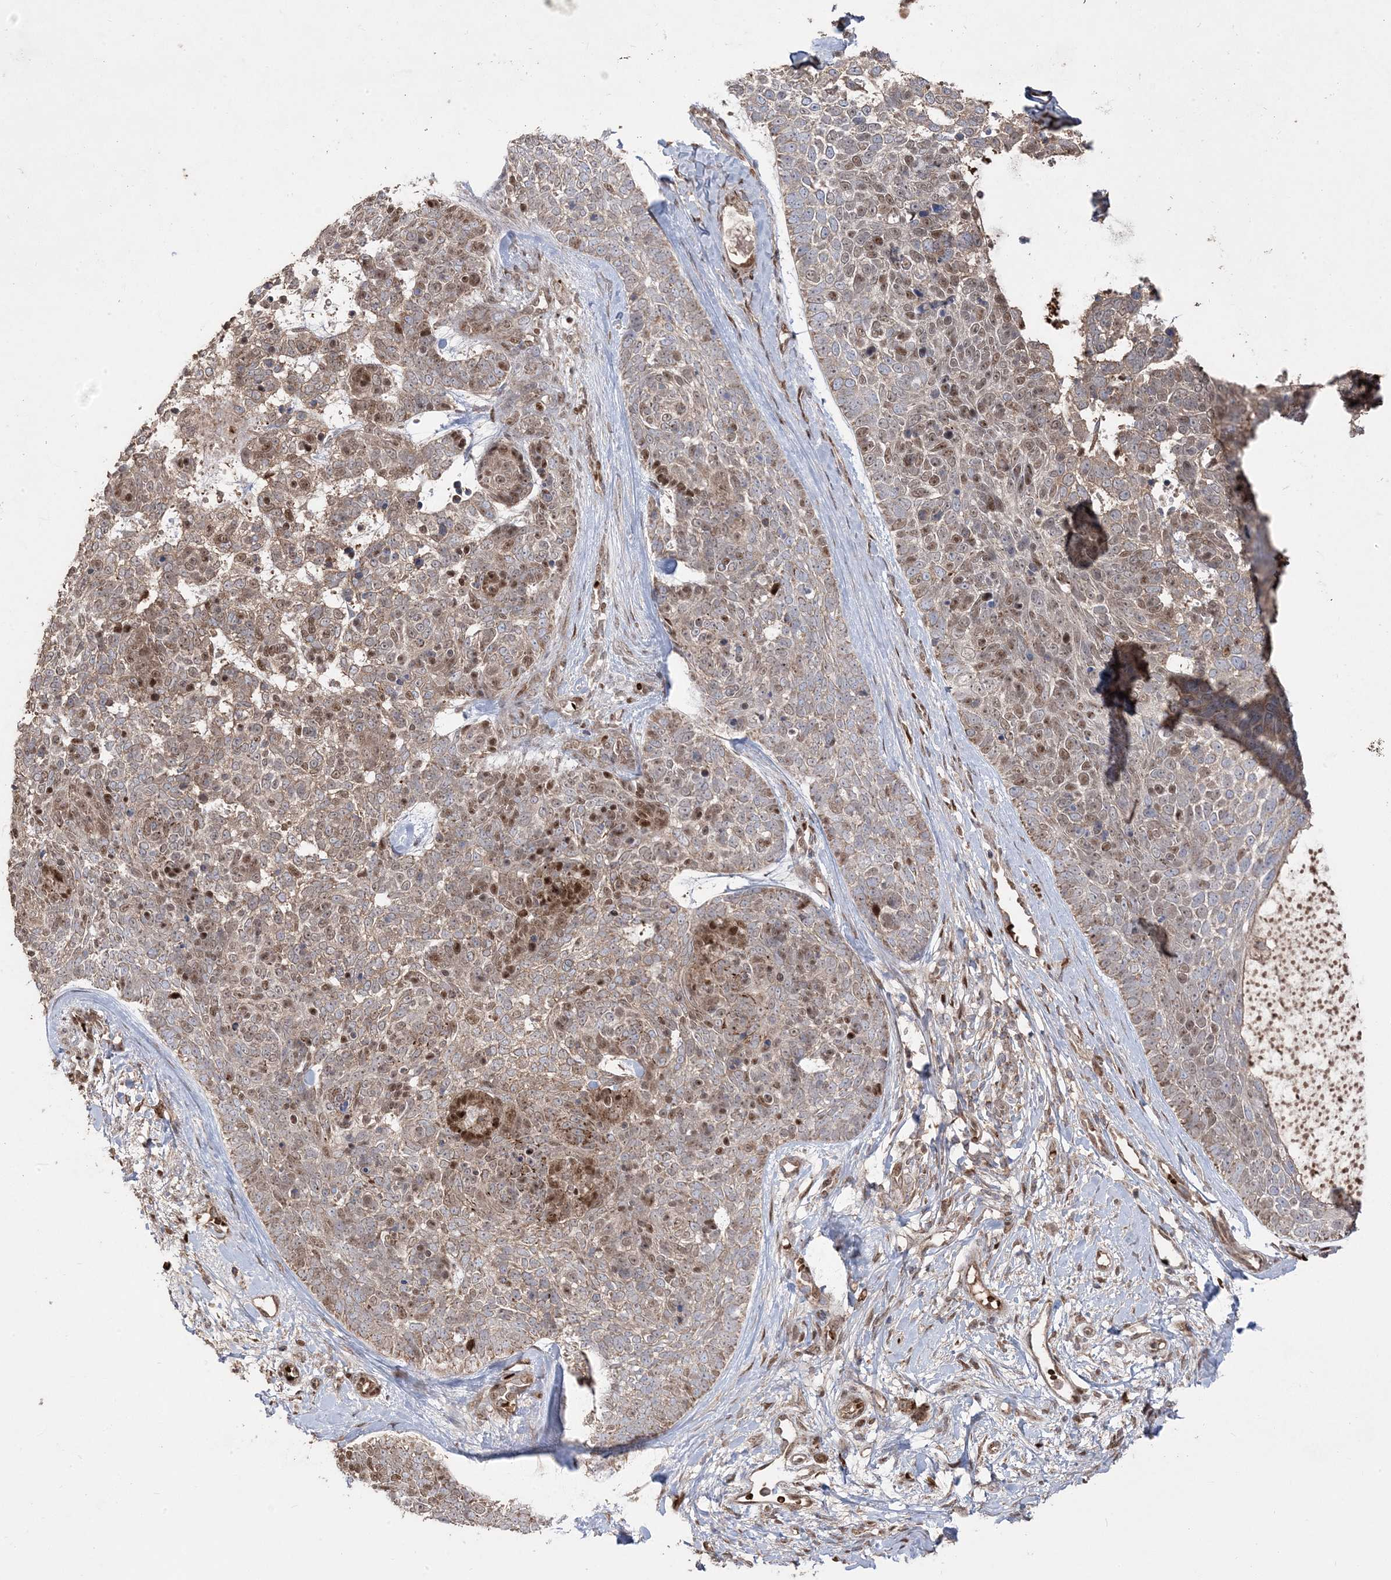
{"staining": {"intensity": "moderate", "quantity": "25%-75%", "location": "cytoplasmic/membranous,nuclear"}, "tissue": "skin cancer", "cell_type": "Tumor cells", "image_type": "cancer", "snomed": [{"axis": "morphology", "description": "Basal cell carcinoma"}, {"axis": "topography", "description": "Skin"}], "caption": "This micrograph exhibits immunohistochemistry staining of skin cancer (basal cell carcinoma), with medium moderate cytoplasmic/membranous and nuclear expression in about 25%-75% of tumor cells.", "gene": "PPOX", "patient": {"sex": "female", "age": 81}}